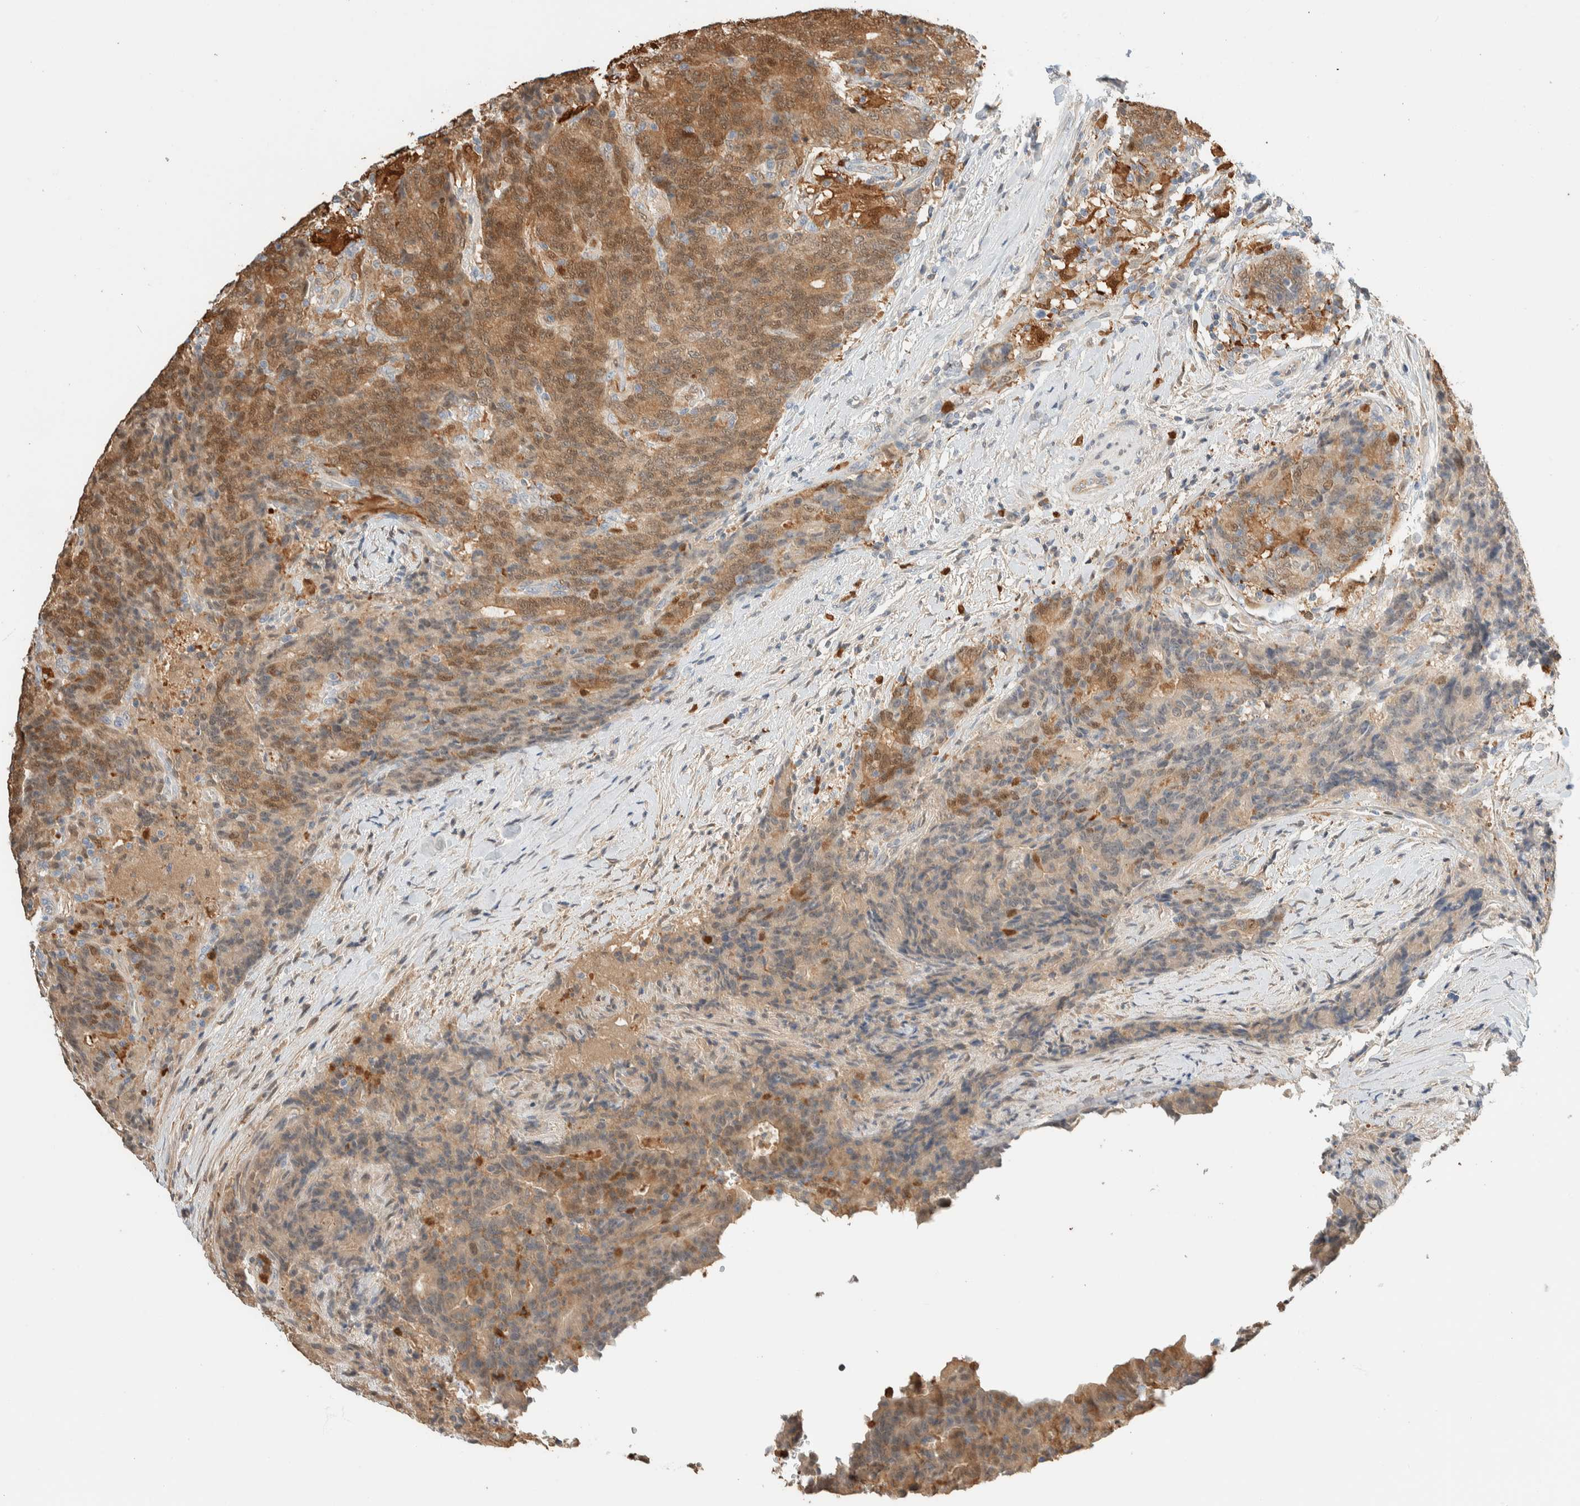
{"staining": {"intensity": "moderate", "quantity": "25%-75%", "location": "cytoplasmic/membranous,nuclear"}, "tissue": "colorectal cancer", "cell_type": "Tumor cells", "image_type": "cancer", "snomed": [{"axis": "morphology", "description": "Normal tissue, NOS"}, {"axis": "morphology", "description": "Adenocarcinoma, NOS"}, {"axis": "topography", "description": "Colon"}], "caption": "Immunohistochemistry (IHC) image of adenocarcinoma (colorectal) stained for a protein (brown), which reveals medium levels of moderate cytoplasmic/membranous and nuclear staining in approximately 25%-75% of tumor cells.", "gene": "SETD4", "patient": {"sex": "female", "age": 75}}